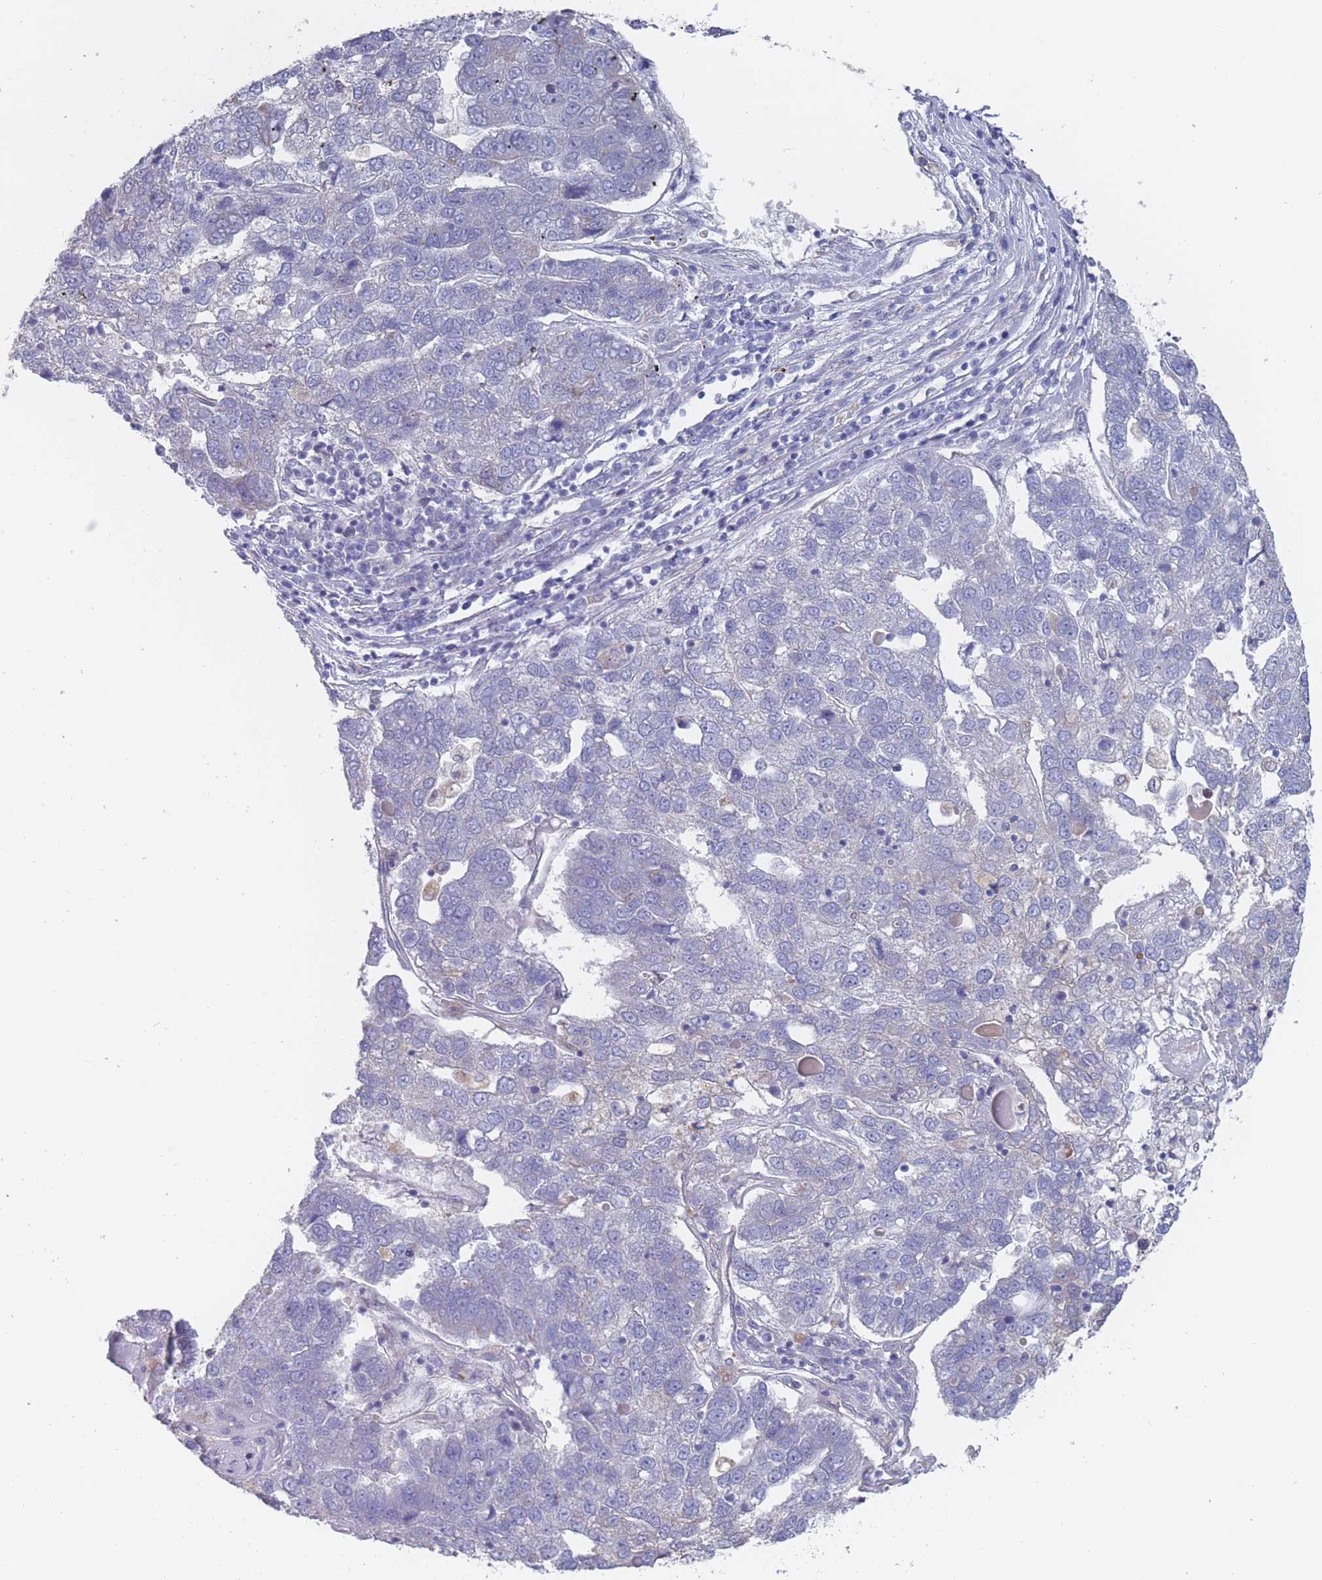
{"staining": {"intensity": "negative", "quantity": "none", "location": "none"}, "tissue": "pancreatic cancer", "cell_type": "Tumor cells", "image_type": "cancer", "snomed": [{"axis": "morphology", "description": "Adenocarcinoma, NOS"}, {"axis": "topography", "description": "Pancreas"}], "caption": "Tumor cells are negative for protein expression in human adenocarcinoma (pancreatic). (DAB immunohistochemistry (IHC), high magnification).", "gene": "SLC1A6", "patient": {"sex": "female", "age": 61}}